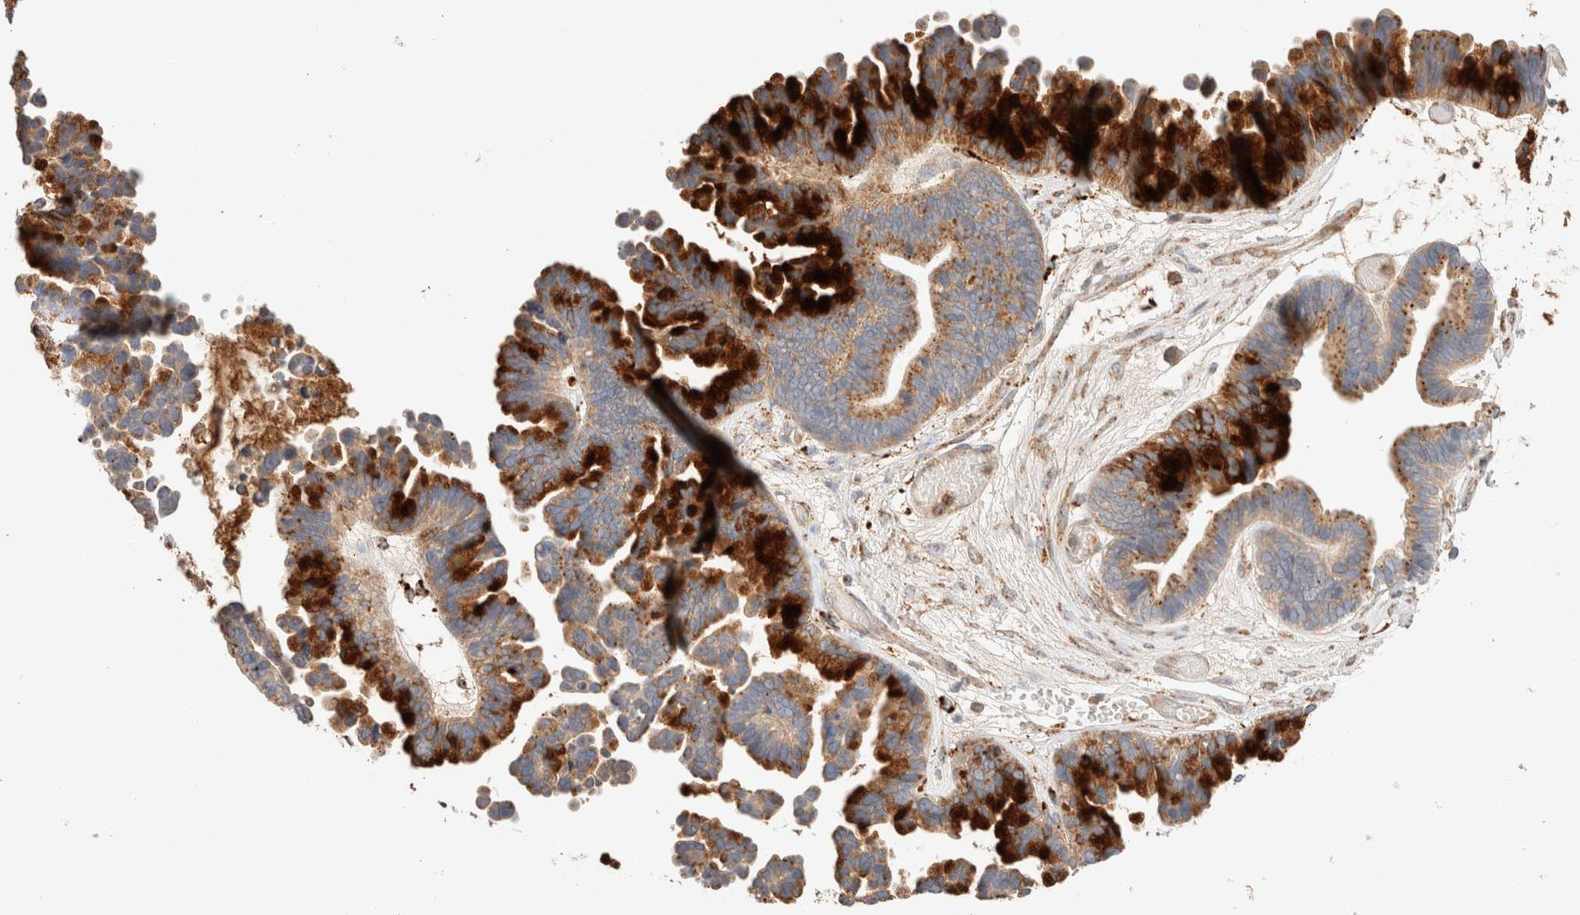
{"staining": {"intensity": "strong", "quantity": ">75%", "location": "cytoplasmic/membranous"}, "tissue": "ovarian cancer", "cell_type": "Tumor cells", "image_type": "cancer", "snomed": [{"axis": "morphology", "description": "Cystadenocarcinoma, serous, NOS"}, {"axis": "topography", "description": "Ovary"}], "caption": "Ovarian cancer tissue reveals strong cytoplasmic/membranous expression in approximately >75% of tumor cells, visualized by immunohistochemistry. (DAB = brown stain, brightfield microscopy at high magnification).", "gene": "RABEPK", "patient": {"sex": "female", "age": 56}}